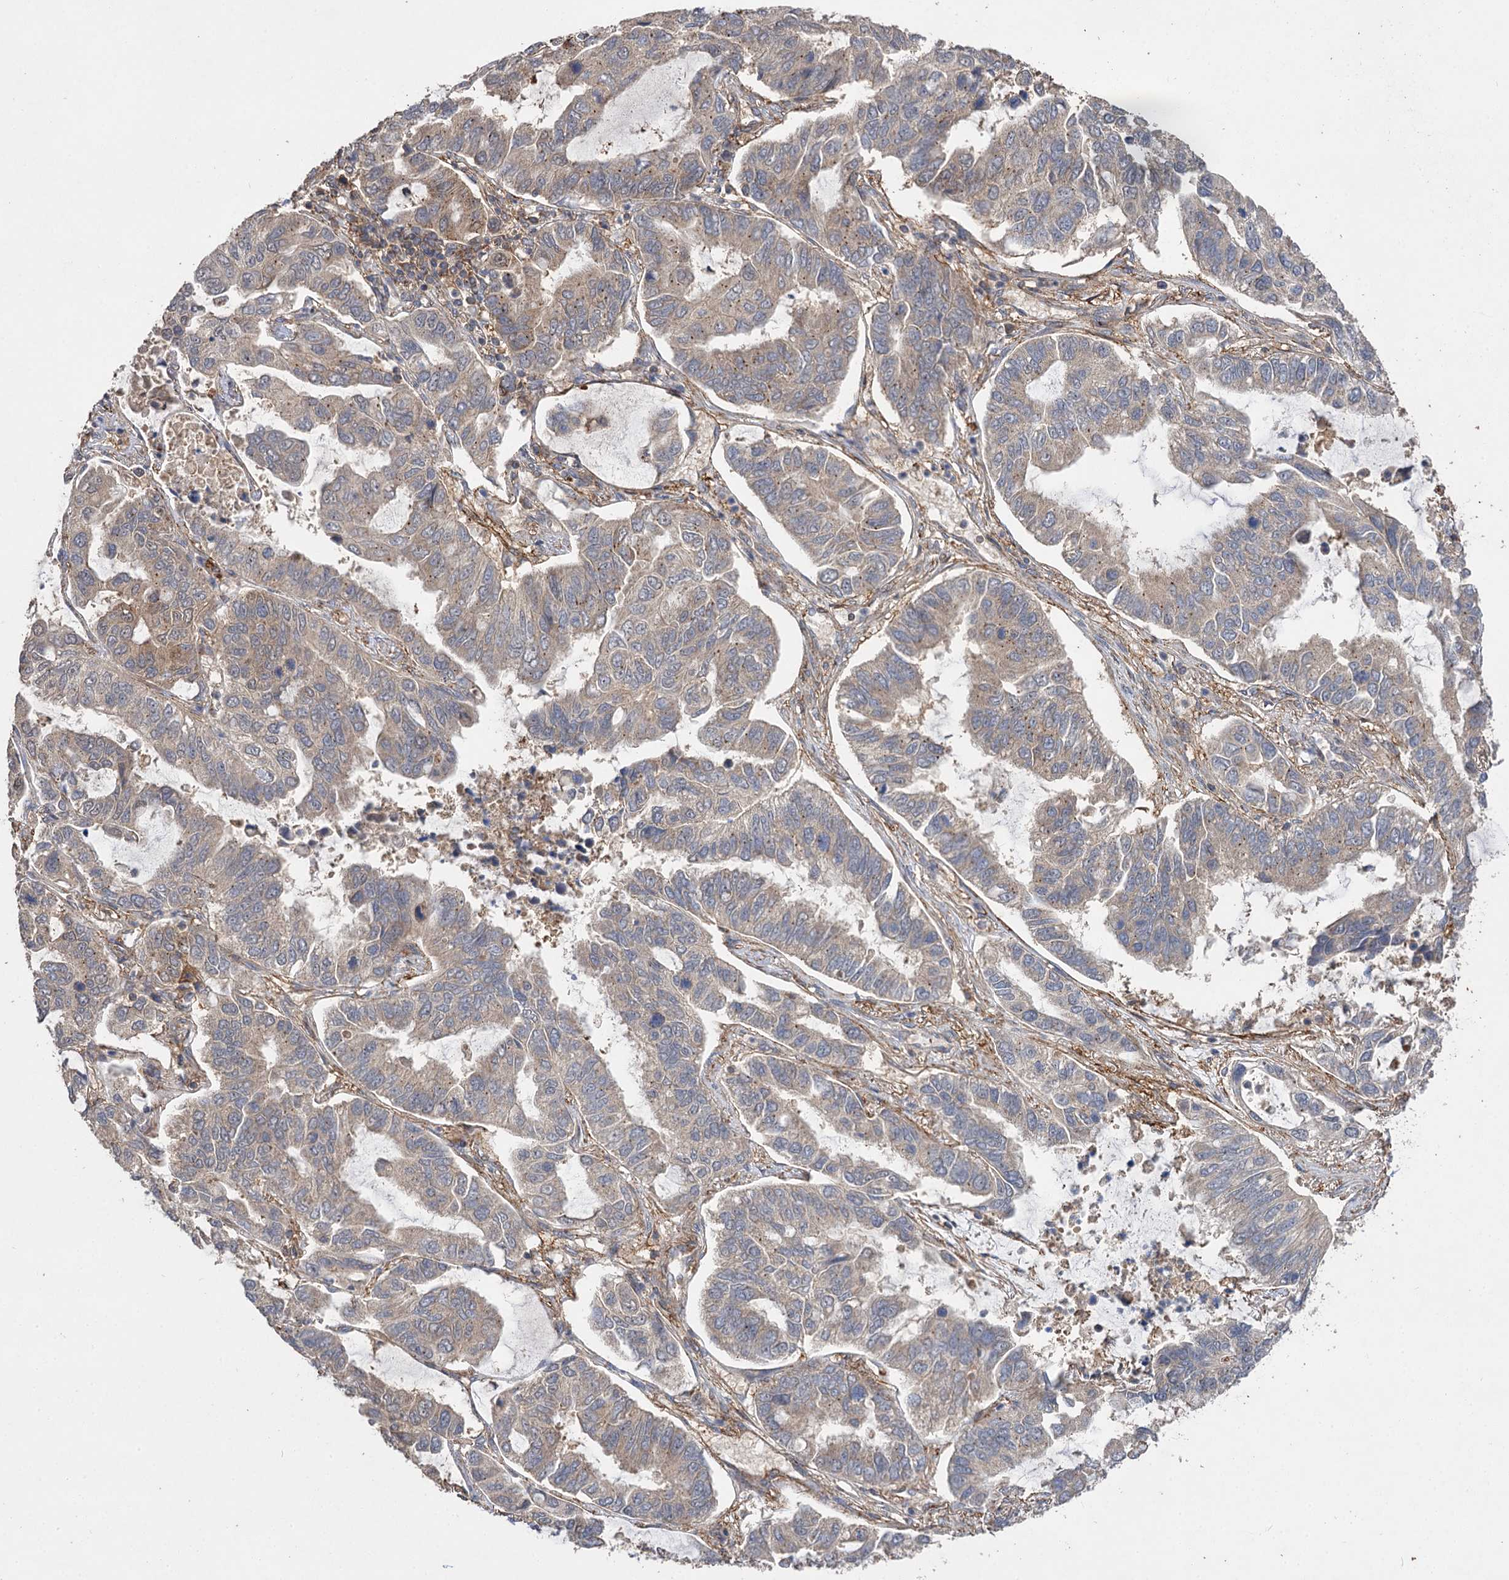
{"staining": {"intensity": "weak", "quantity": "<25%", "location": "cytoplasmic/membranous"}, "tissue": "lung cancer", "cell_type": "Tumor cells", "image_type": "cancer", "snomed": [{"axis": "morphology", "description": "Adenocarcinoma, NOS"}, {"axis": "topography", "description": "Lung"}], "caption": "Immunohistochemical staining of lung cancer reveals no significant staining in tumor cells.", "gene": "FBXW8", "patient": {"sex": "male", "age": 64}}